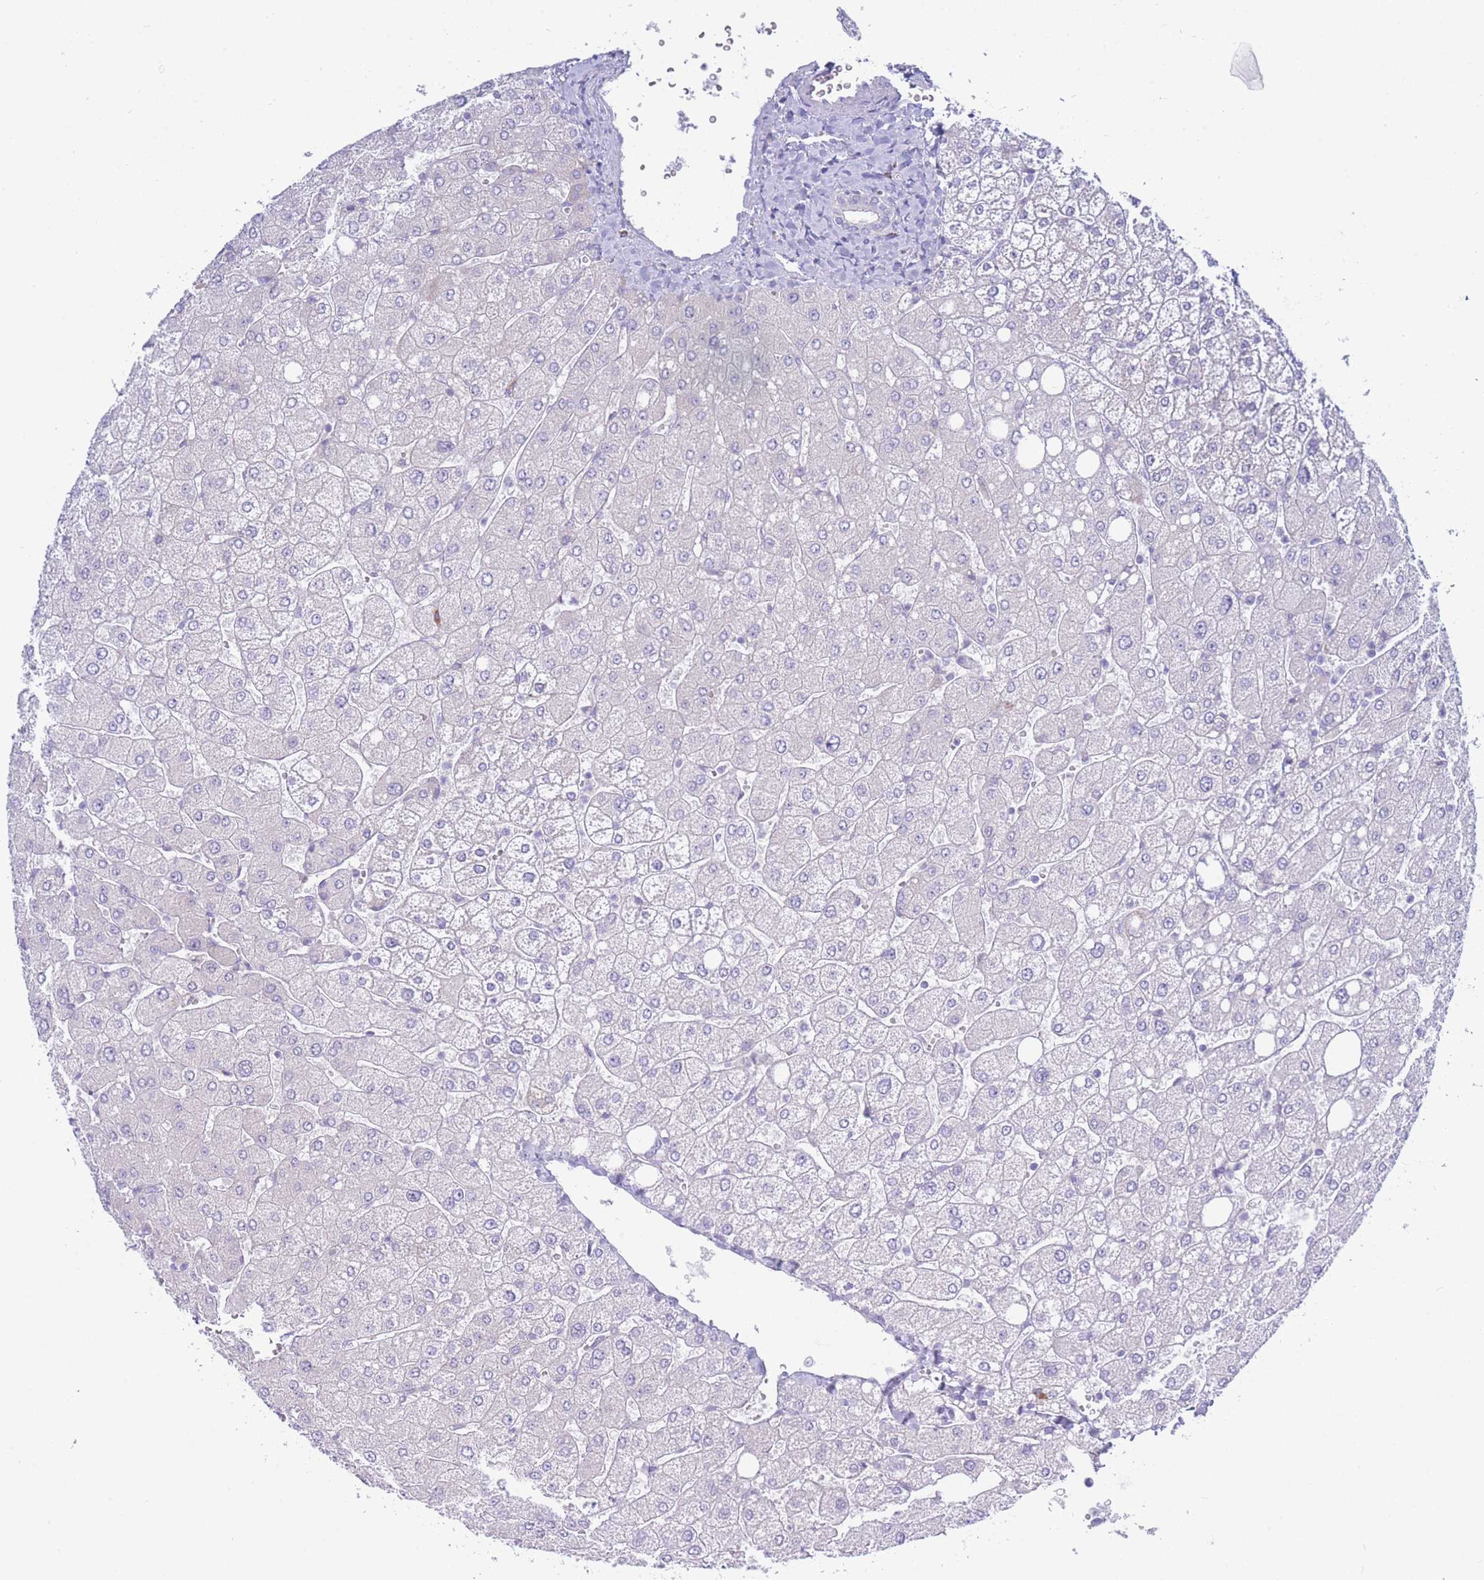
{"staining": {"intensity": "negative", "quantity": "none", "location": "none"}, "tissue": "liver", "cell_type": "Cholangiocytes", "image_type": "normal", "snomed": [{"axis": "morphology", "description": "Normal tissue, NOS"}, {"axis": "topography", "description": "Liver"}], "caption": "This is an IHC histopathology image of unremarkable liver. There is no positivity in cholangiocytes.", "gene": "ZNF510", "patient": {"sex": "male", "age": 55}}